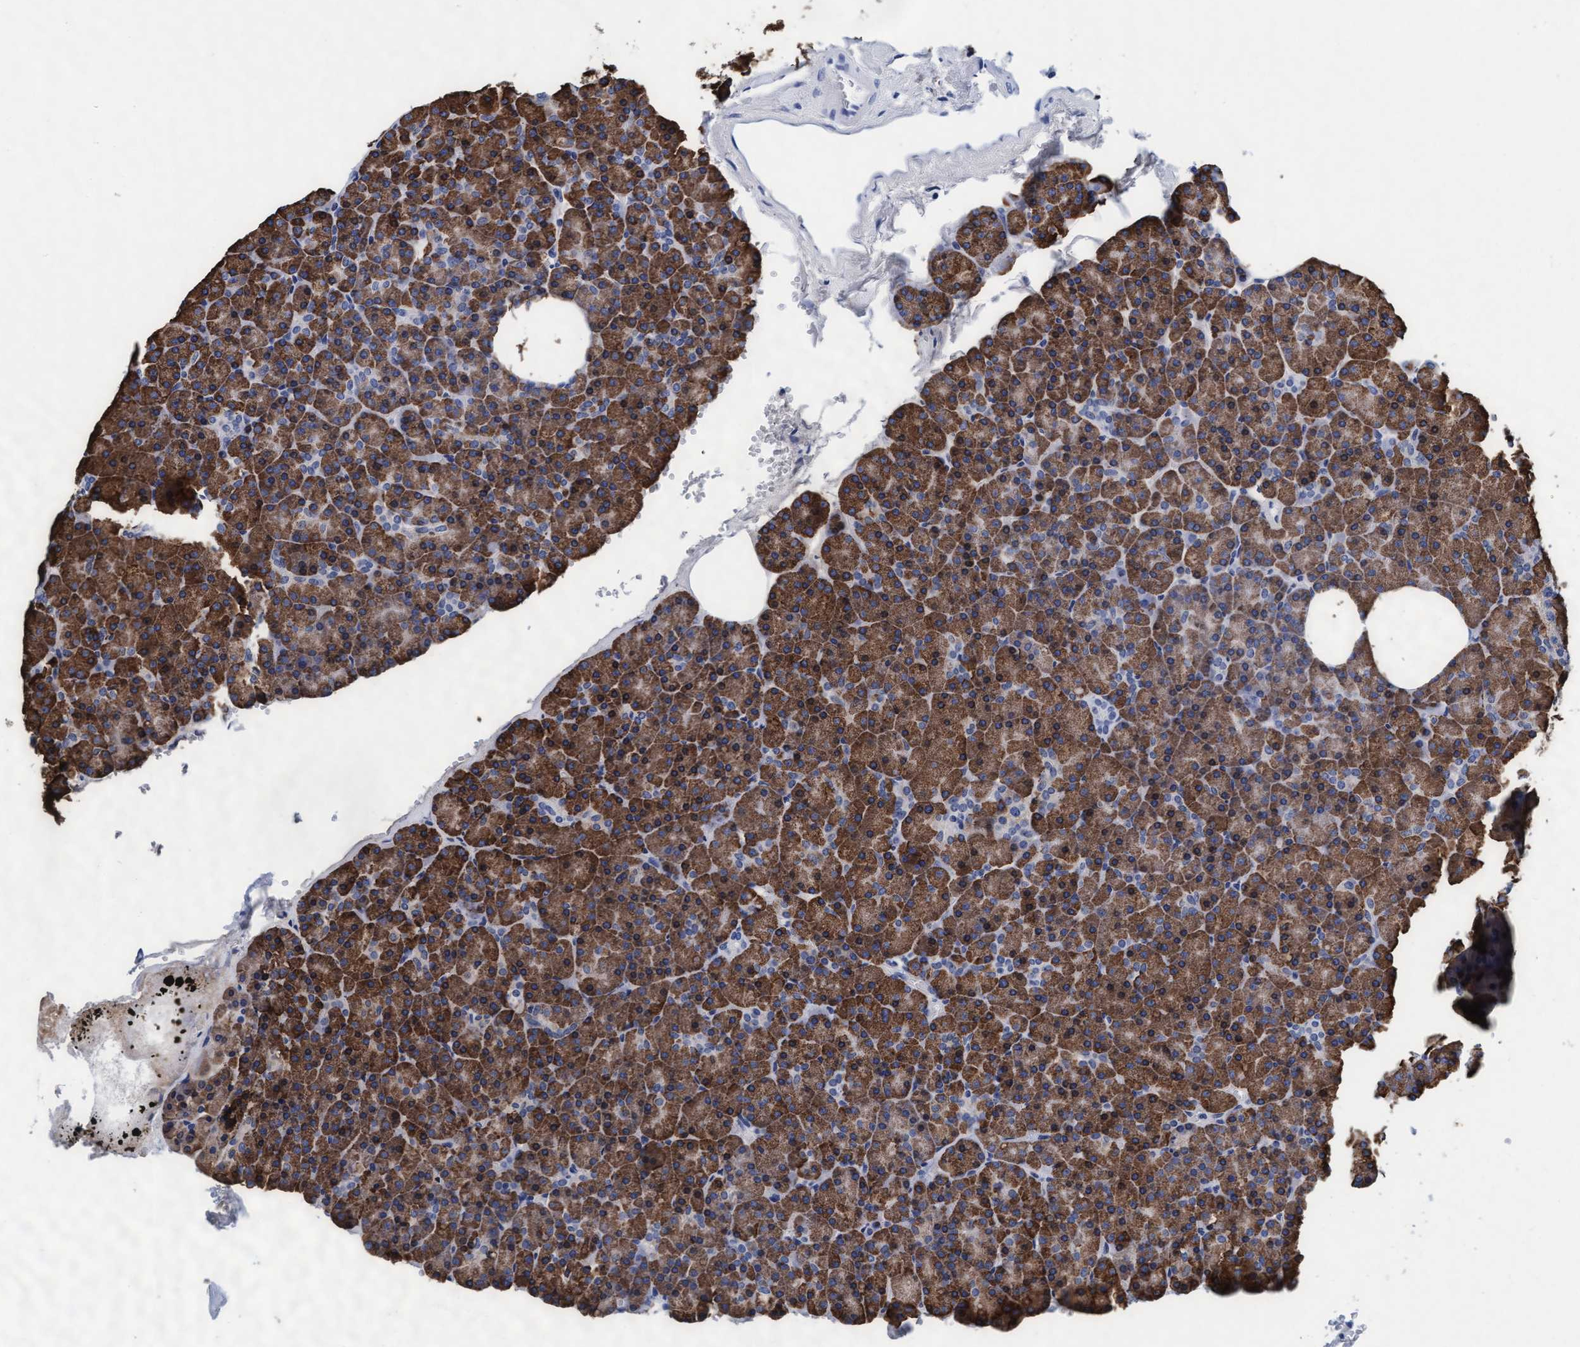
{"staining": {"intensity": "strong", "quantity": ">75%", "location": "cytoplasmic/membranous"}, "tissue": "pancreas", "cell_type": "Exocrine glandular cells", "image_type": "normal", "snomed": [{"axis": "morphology", "description": "Normal tissue, NOS"}, {"axis": "morphology", "description": "Carcinoid, malignant, NOS"}, {"axis": "topography", "description": "Pancreas"}], "caption": "Strong cytoplasmic/membranous protein positivity is identified in about >75% of exocrine glandular cells in pancreas.", "gene": "ARSG", "patient": {"sex": "female", "age": 35}}